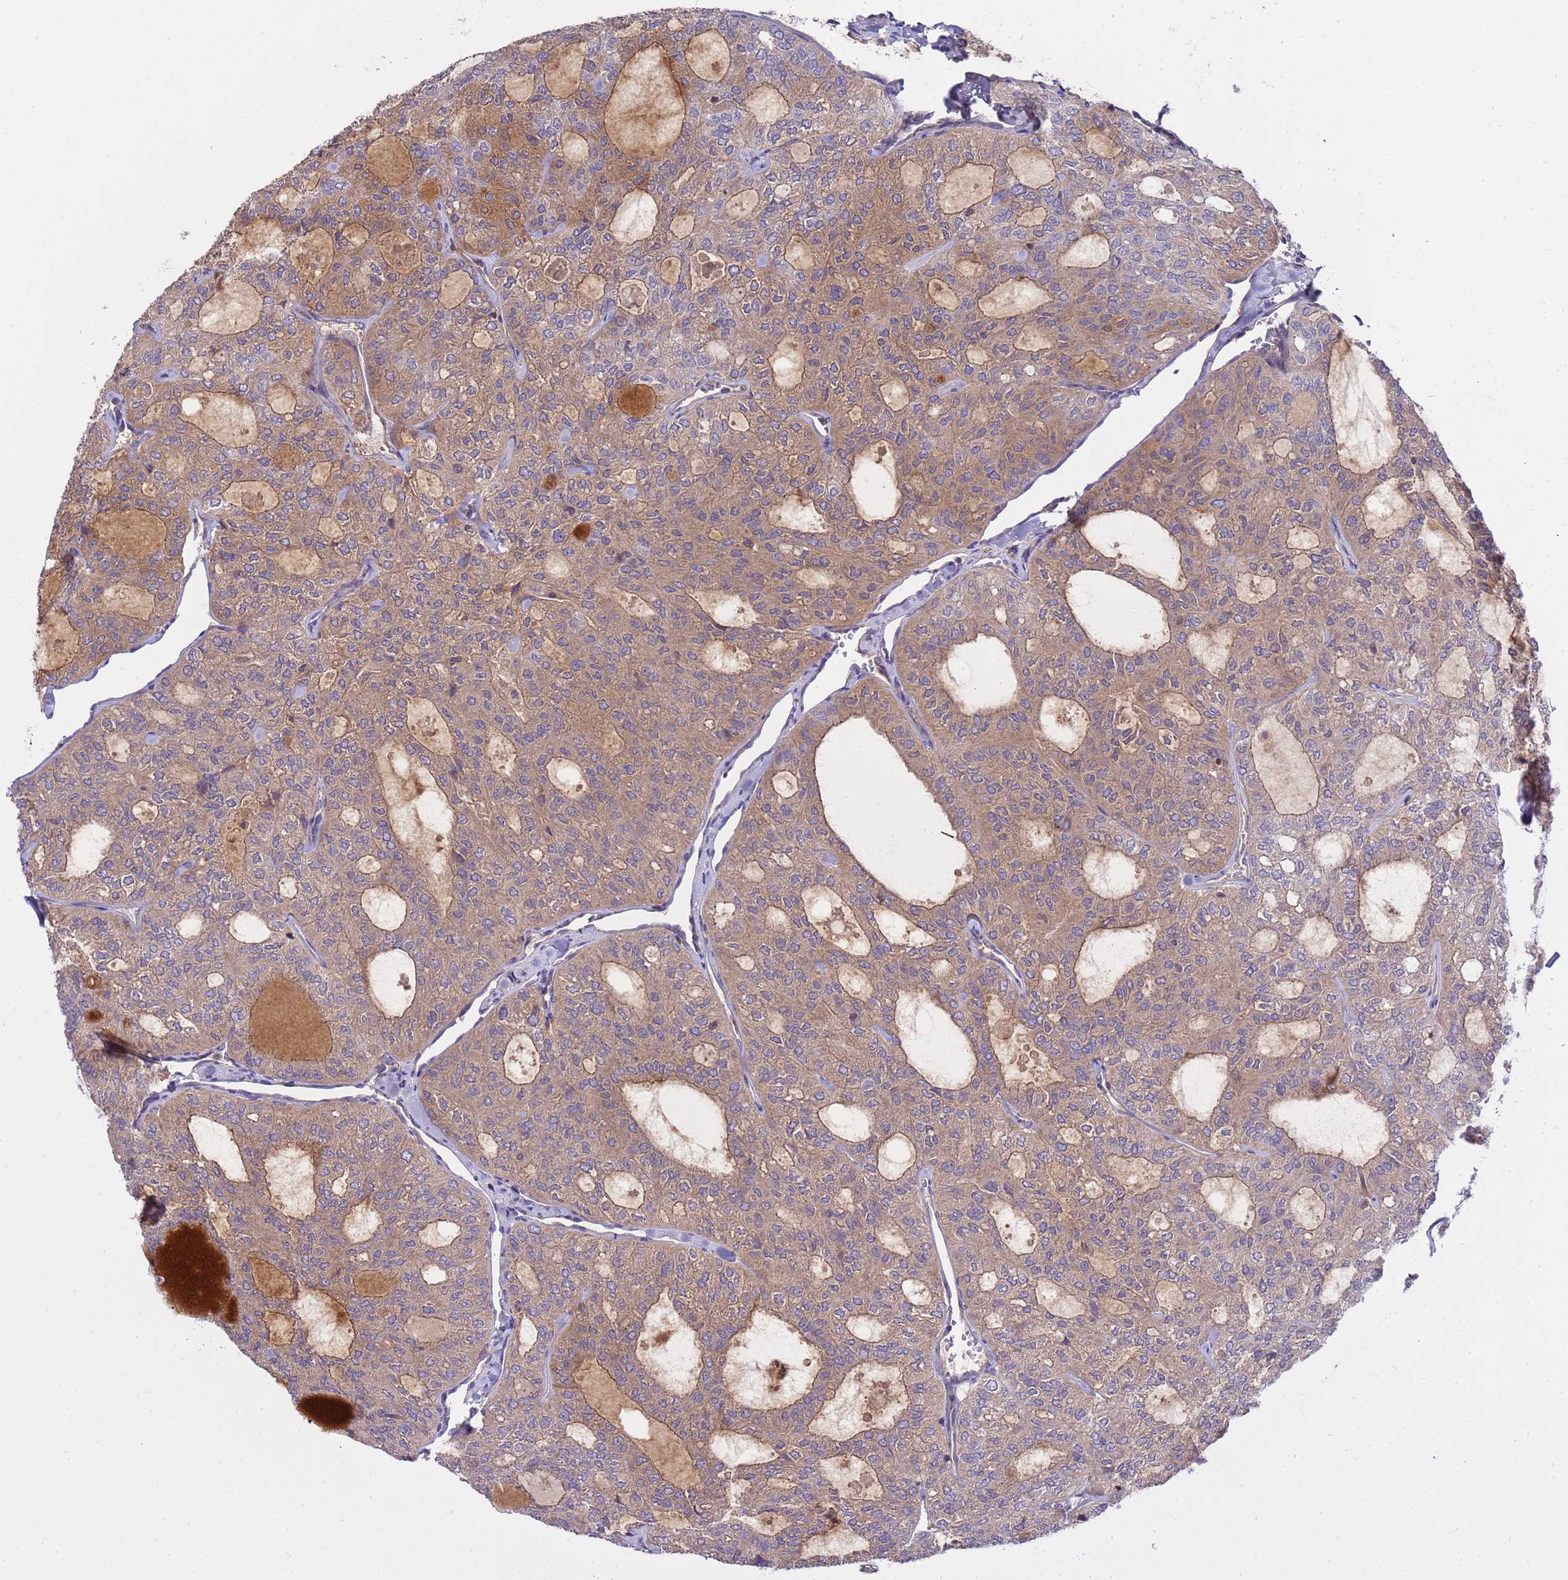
{"staining": {"intensity": "moderate", "quantity": "25%-75%", "location": "cytoplasmic/membranous"}, "tissue": "thyroid cancer", "cell_type": "Tumor cells", "image_type": "cancer", "snomed": [{"axis": "morphology", "description": "Follicular adenoma carcinoma, NOS"}, {"axis": "topography", "description": "Thyroid gland"}], "caption": "Human thyroid cancer stained for a protein (brown) exhibits moderate cytoplasmic/membranous positive expression in approximately 25%-75% of tumor cells.", "gene": "SMCO3", "patient": {"sex": "male", "age": 75}}